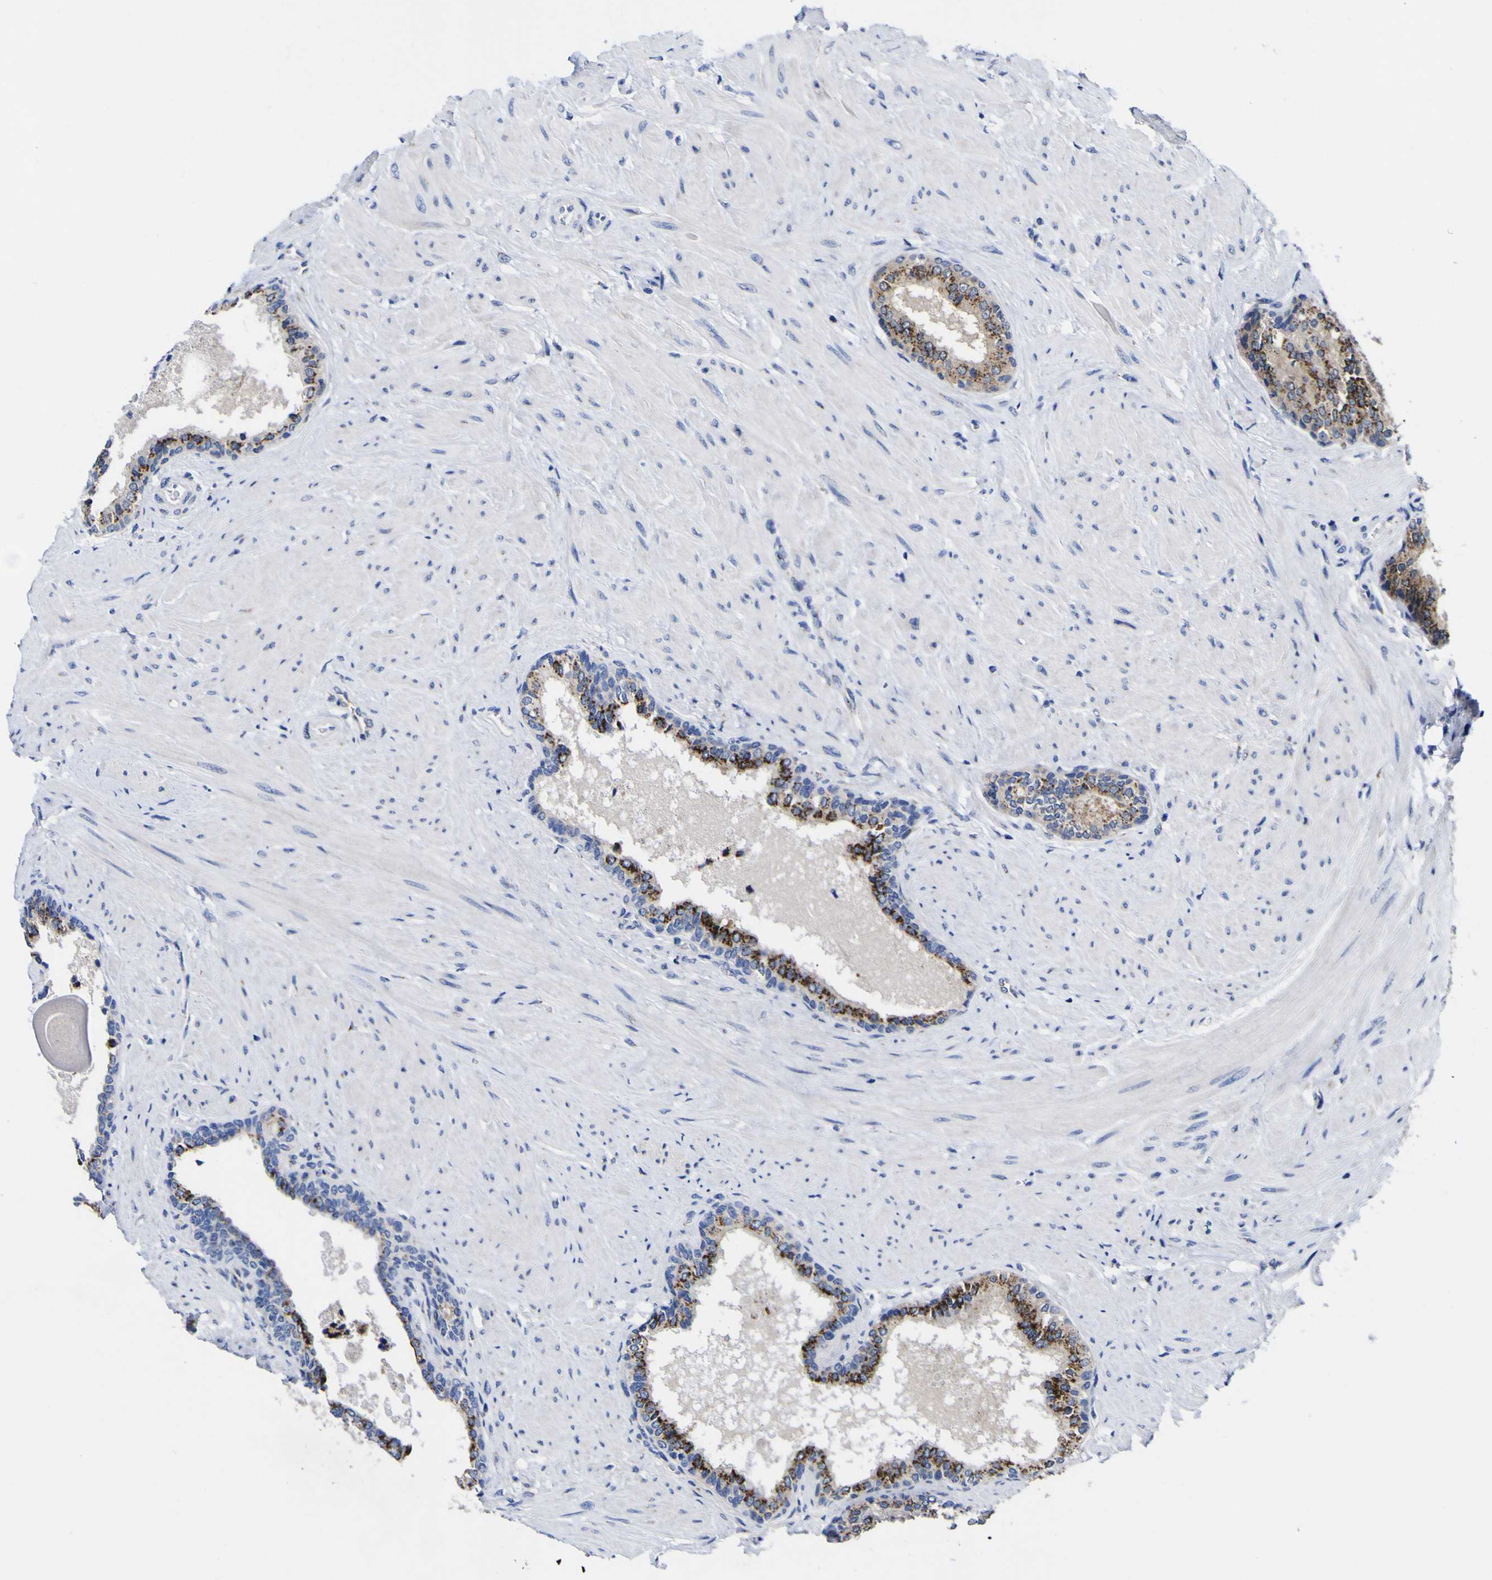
{"staining": {"intensity": "strong", "quantity": ">75%", "location": "cytoplasmic/membranous"}, "tissue": "prostate cancer", "cell_type": "Tumor cells", "image_type": "cancer", "snomed": [{"axis": "morphology", "description": "Adenocarcinoma, Low grade"}, {"axis": "topography", "description": "Prostate"}], "caption": "There is high levels of strong cytoplasmic/membranous expression in tumor cells of prostate cancer, as demonstrated by immunohistochemical staining (brown color).", "gene": "GOLM1", "patient": {"sex": "male", "age": 60}}